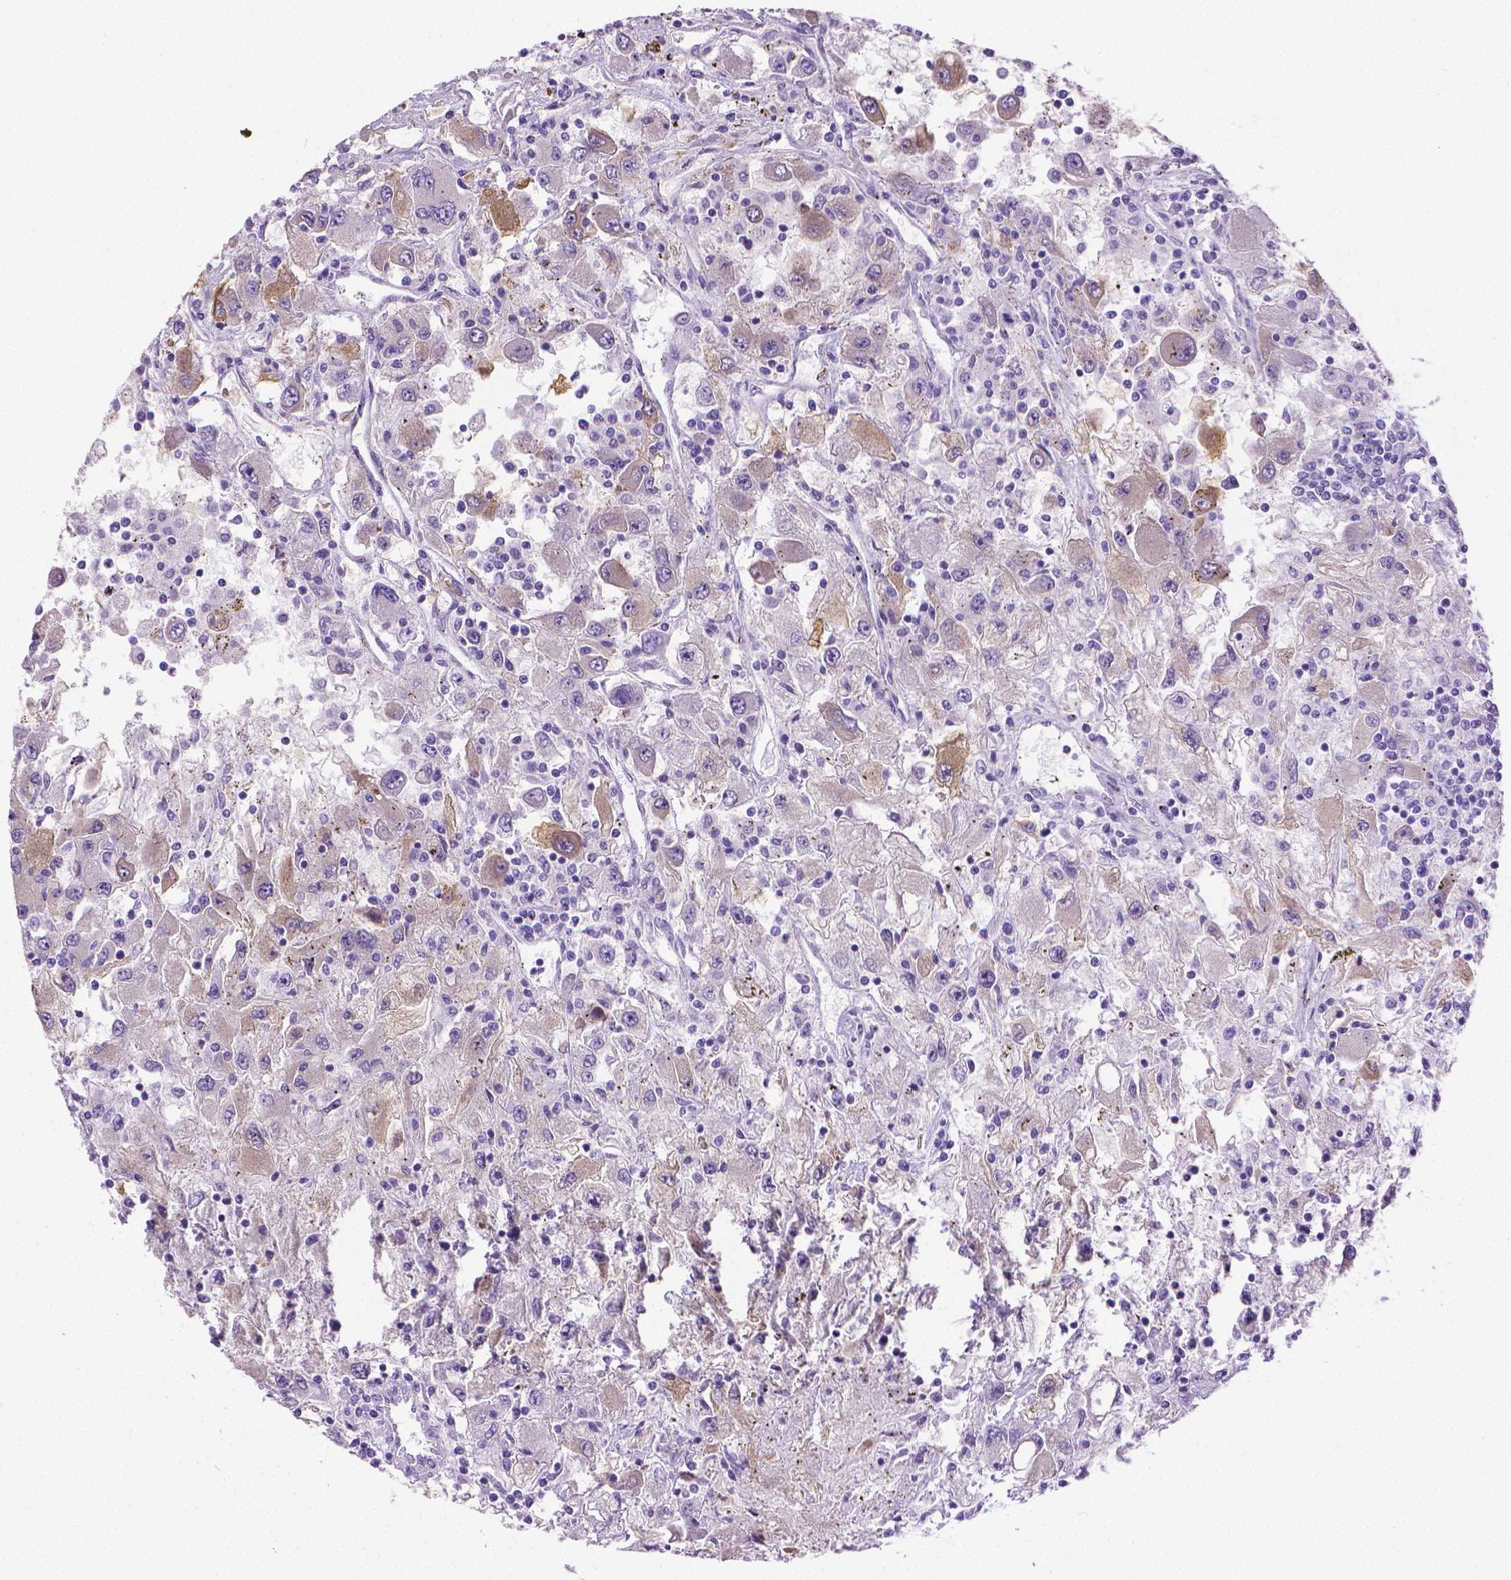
{"staining": {"intensity": "moderate", "quantity": "<25%", "location": "cytoplasmic/membranous"}, "tissue": "renal cancer", "cell_type": "Tumor cells", "image_type": "cancer", "snomed": [{"axis": "morphology", "description": "Adenocarcinoma, NOS"}, {"axis": "topography", "description": "Kidney"}], "caption": "IHC (DAB (3,3'-diaminobenzidine)) staining of adenocarcinoma (renal) shows moderate cytoplasmic/membranous protein positivity in about <25% of tumor cells.", "gene": "PNMA2", "patient": {"sex": "female", "age": 67}}